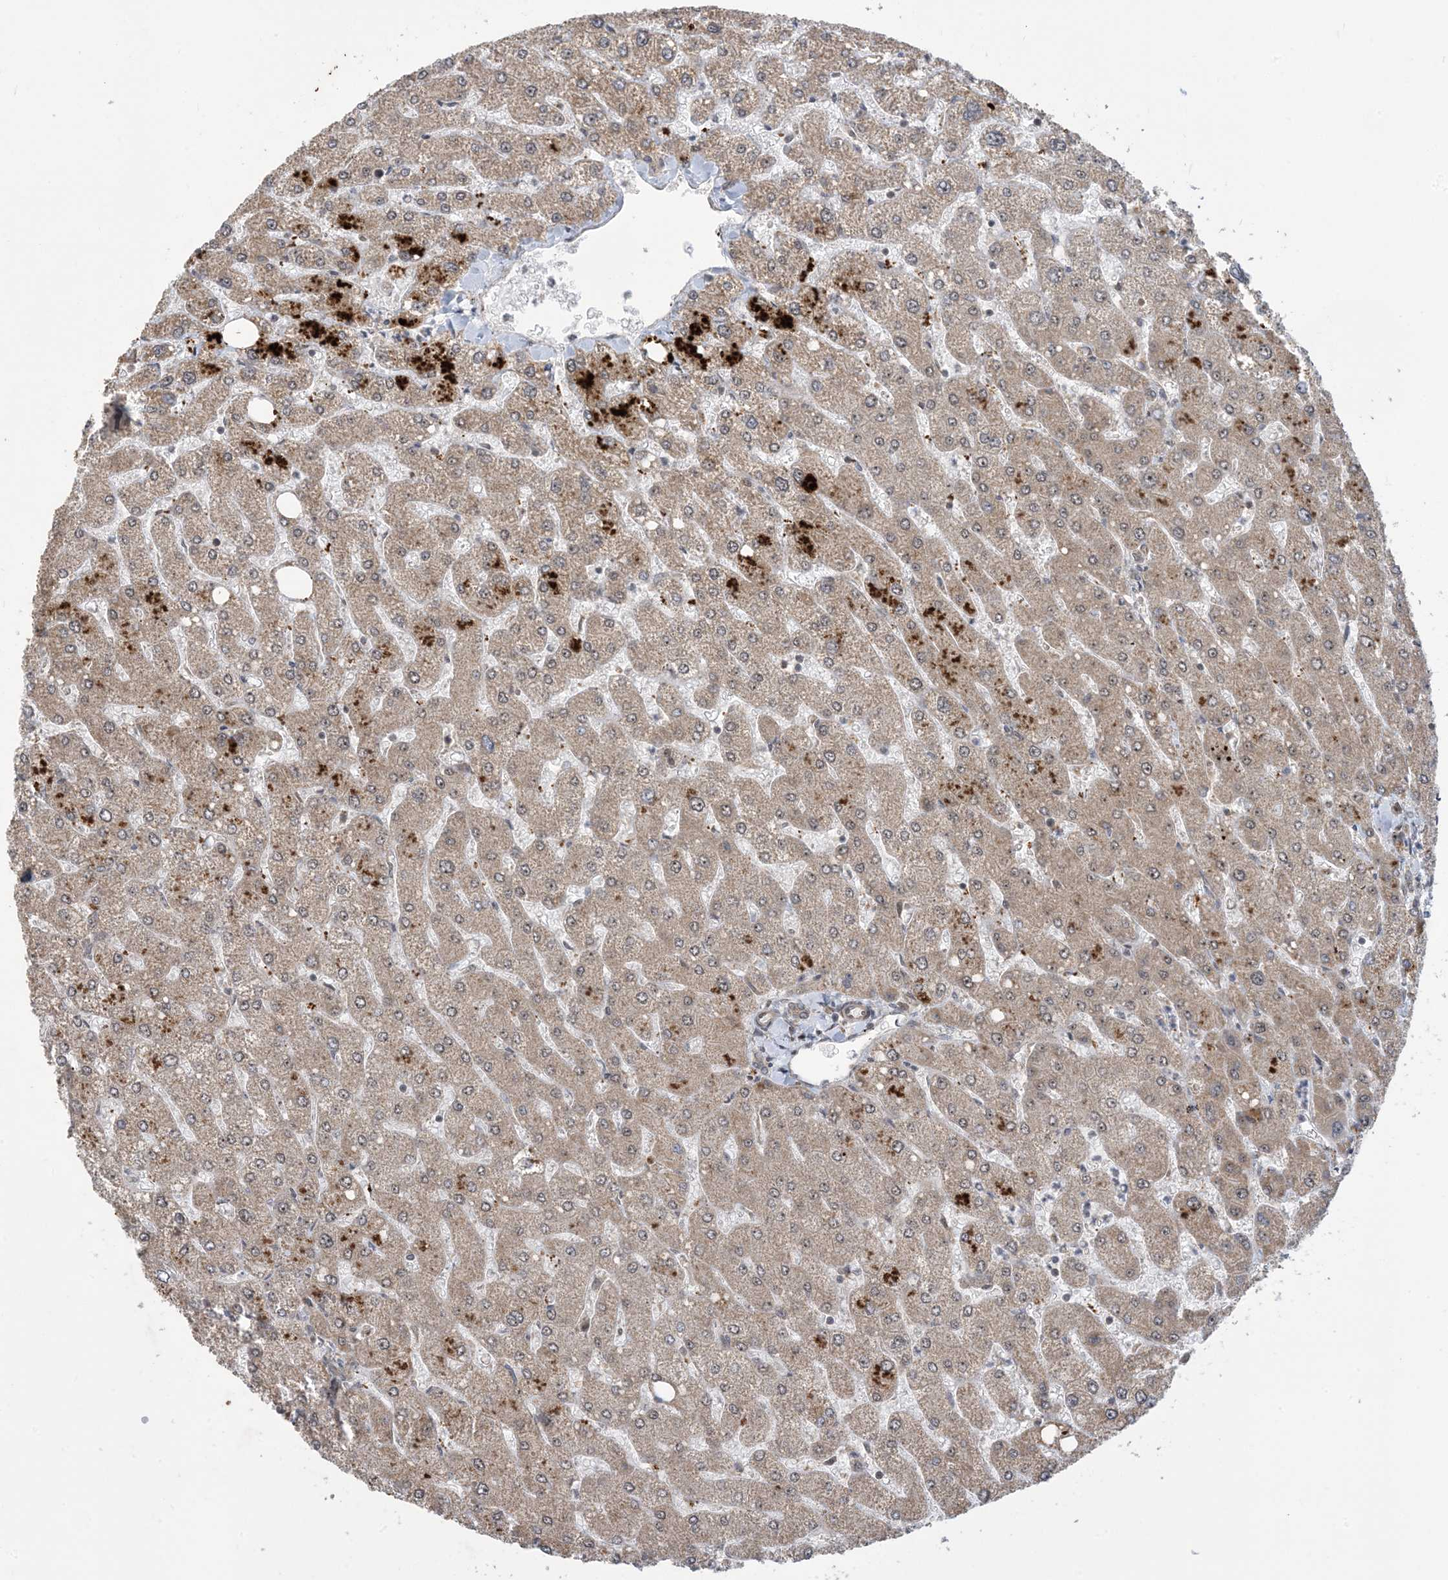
{"staining": {"intensity": "weak", "quantity": "<25%", "location": "cytoplasmic/membranous"}, "tissue": "liver", "cell_type": "Cholangiocytes", "image_type": "normal", "snomed": [{"axis": "morphology", "description": "Normal tissue, NOS"}, {"axis": "topography", "description": "Liver"}], "caption": "DAB immunohistochemical staining of benign liver exhibits no significant staining in cholangiocytes.", "gene": "FAM9B", "patient": {"sex": "male", "age": 55}}